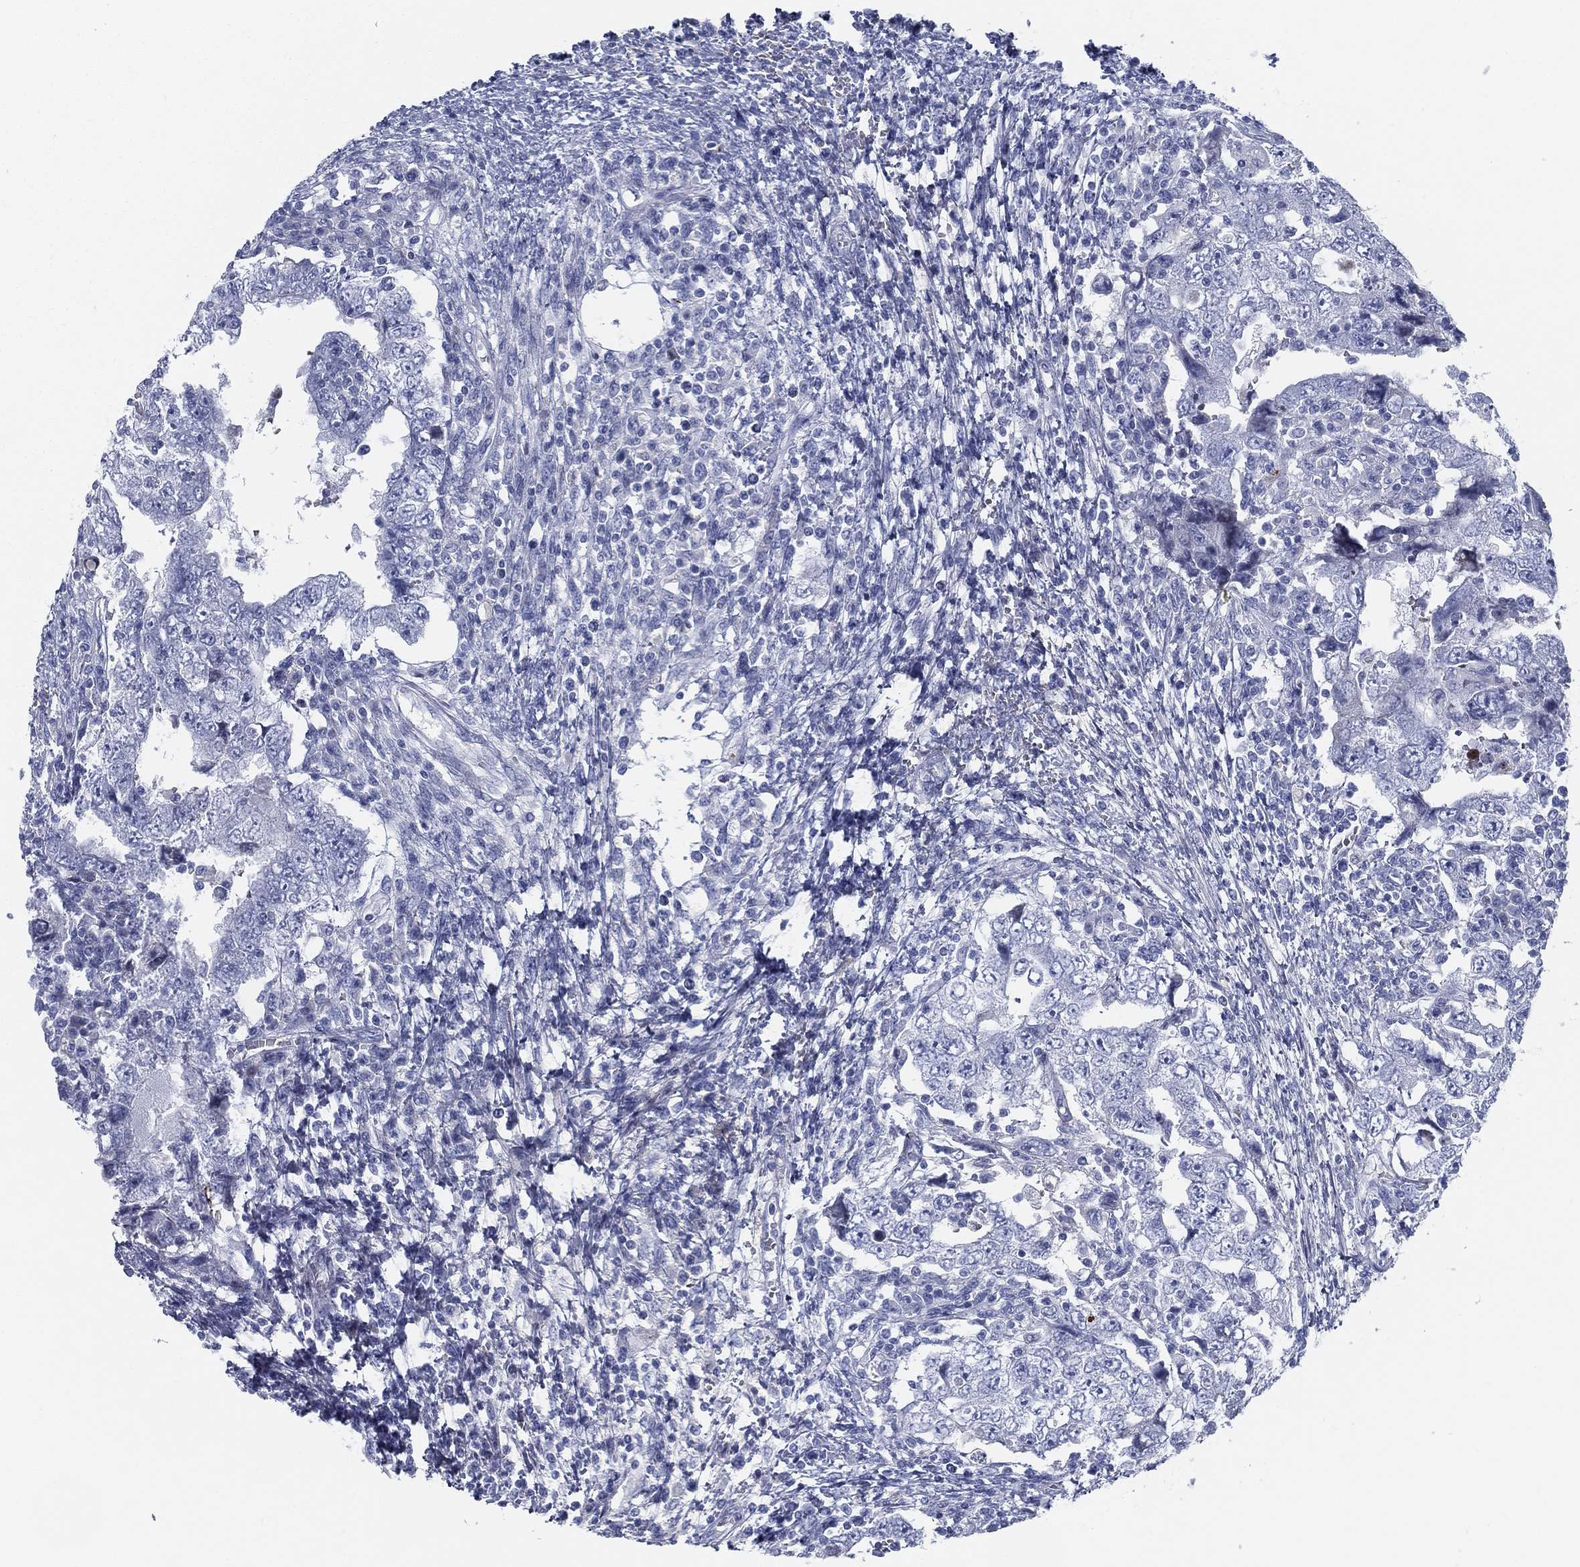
{"staining": {"intensity": "negative", "quantity": "none", "location": "none"}, "tissue": "testis cancer", "cell_type": "Tumor cells", "image_type": "cancer", "snomed": [{"axis": "morphology", "description": "Carcinoma, Embryonal, NOS"}, {"axis": "topography", "description": "Testis"}], "caption": "Immunohistochemistry (IHC) of embryonal carcinoma (testis) reveals no staining in tumor cells.", "gene": "SPPL2C", "patient": {"sex": "male", "age": 26}}